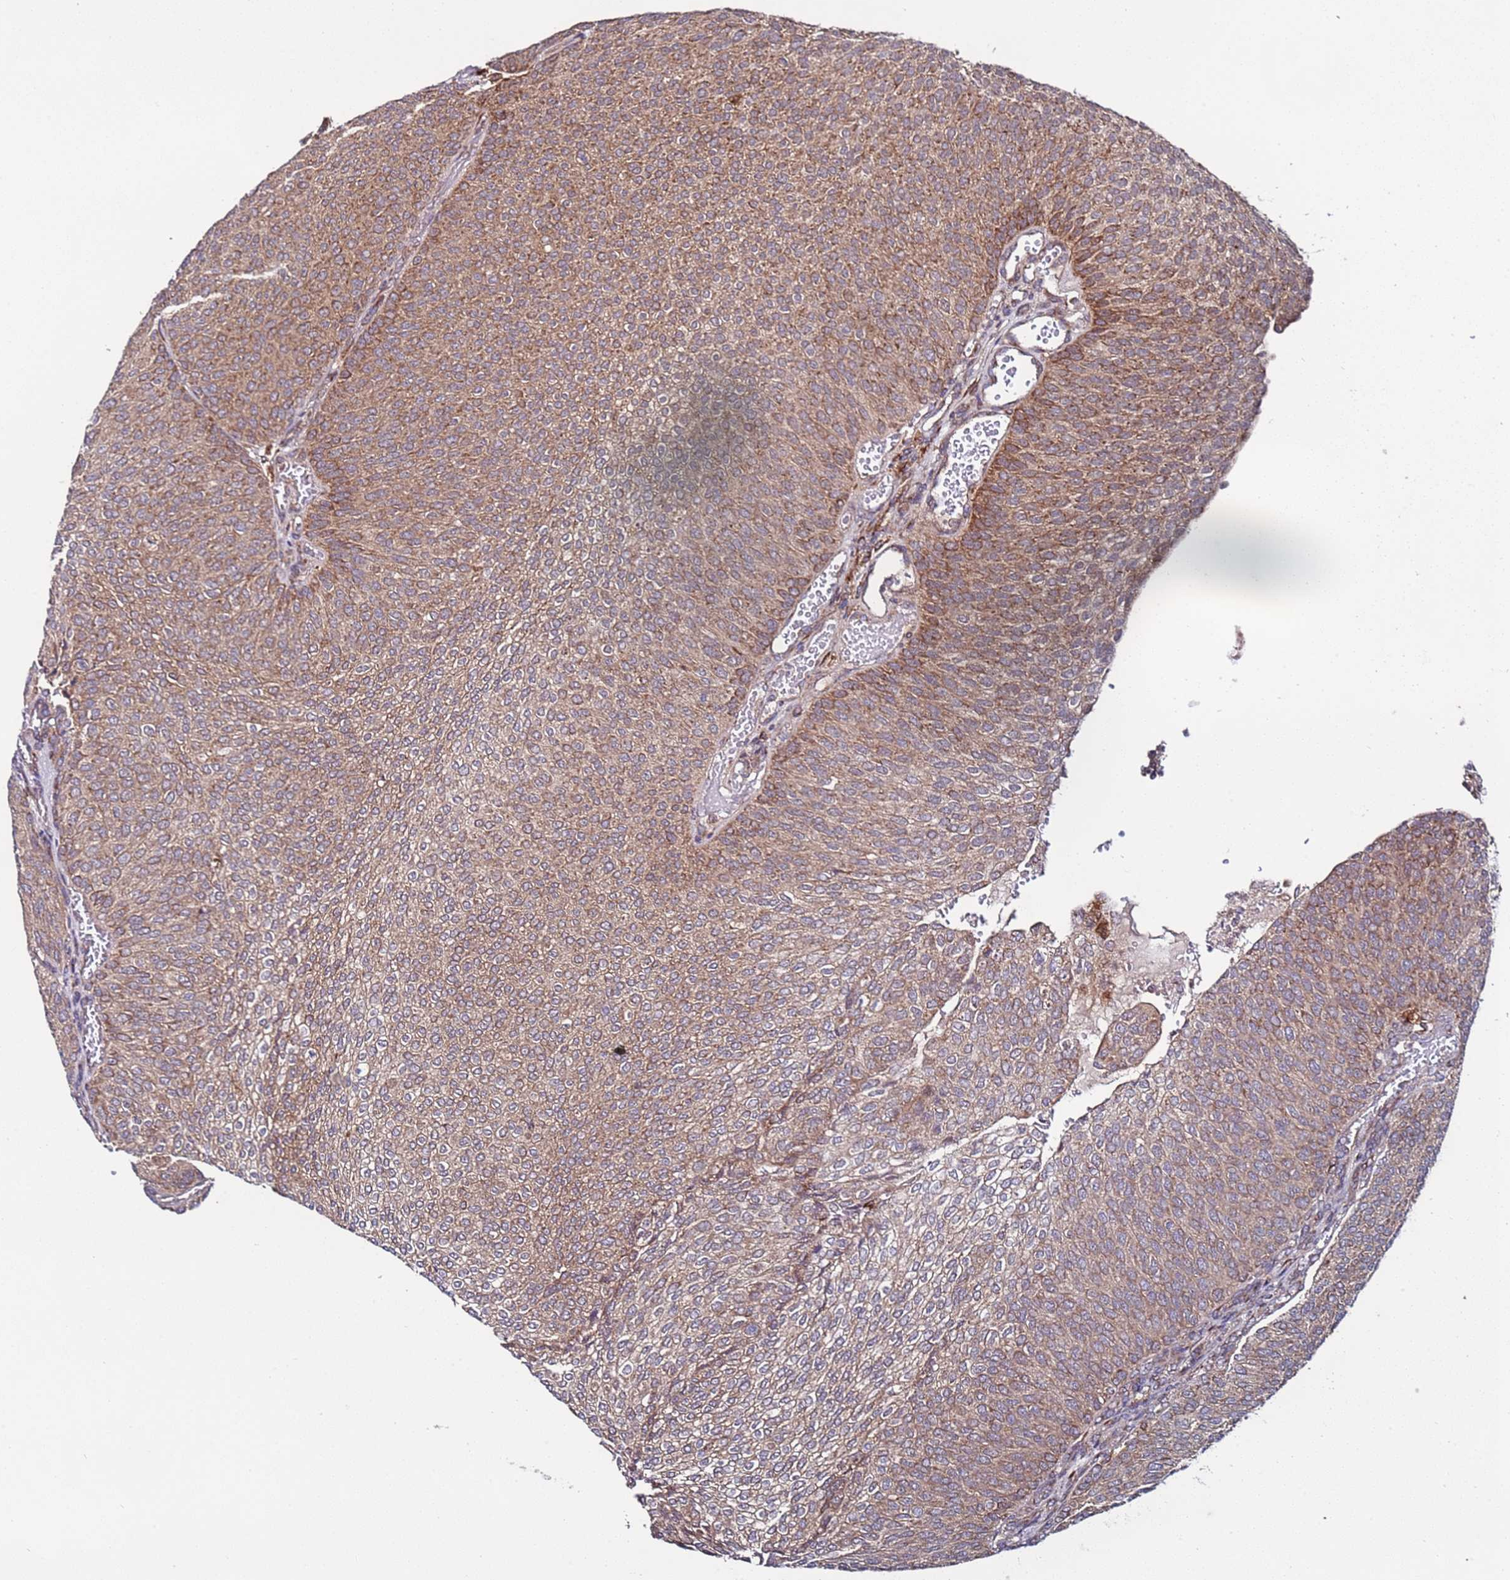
{"staining": {"intensity": "moderate", "quantity": ">75%", "location": "cytoplasmic/membranous"}, "tissue": "urothelial cancer", "cell_type": "Tumor cells", "image_type": "cancer", "snomed": [{"axis": "morphology", "description": "Urothelial carcinoma, High grade"}, {"axis": "topography", "description": "Urinary bladder"}], "caption": "Immunohistochemical staining of urothelial cancer demonstrates medium levels of moderate cytoplasmic/membranous protein positivity in about >75% of tumor cells. Using DAB (3,3'-diaminobenzidine) (brown) and hematoxylin (blue) stains, captured at high magnification using brightfield microscopy.", "gene": "TMEM176B", "patient": {"sex": "female", "age": 79}}